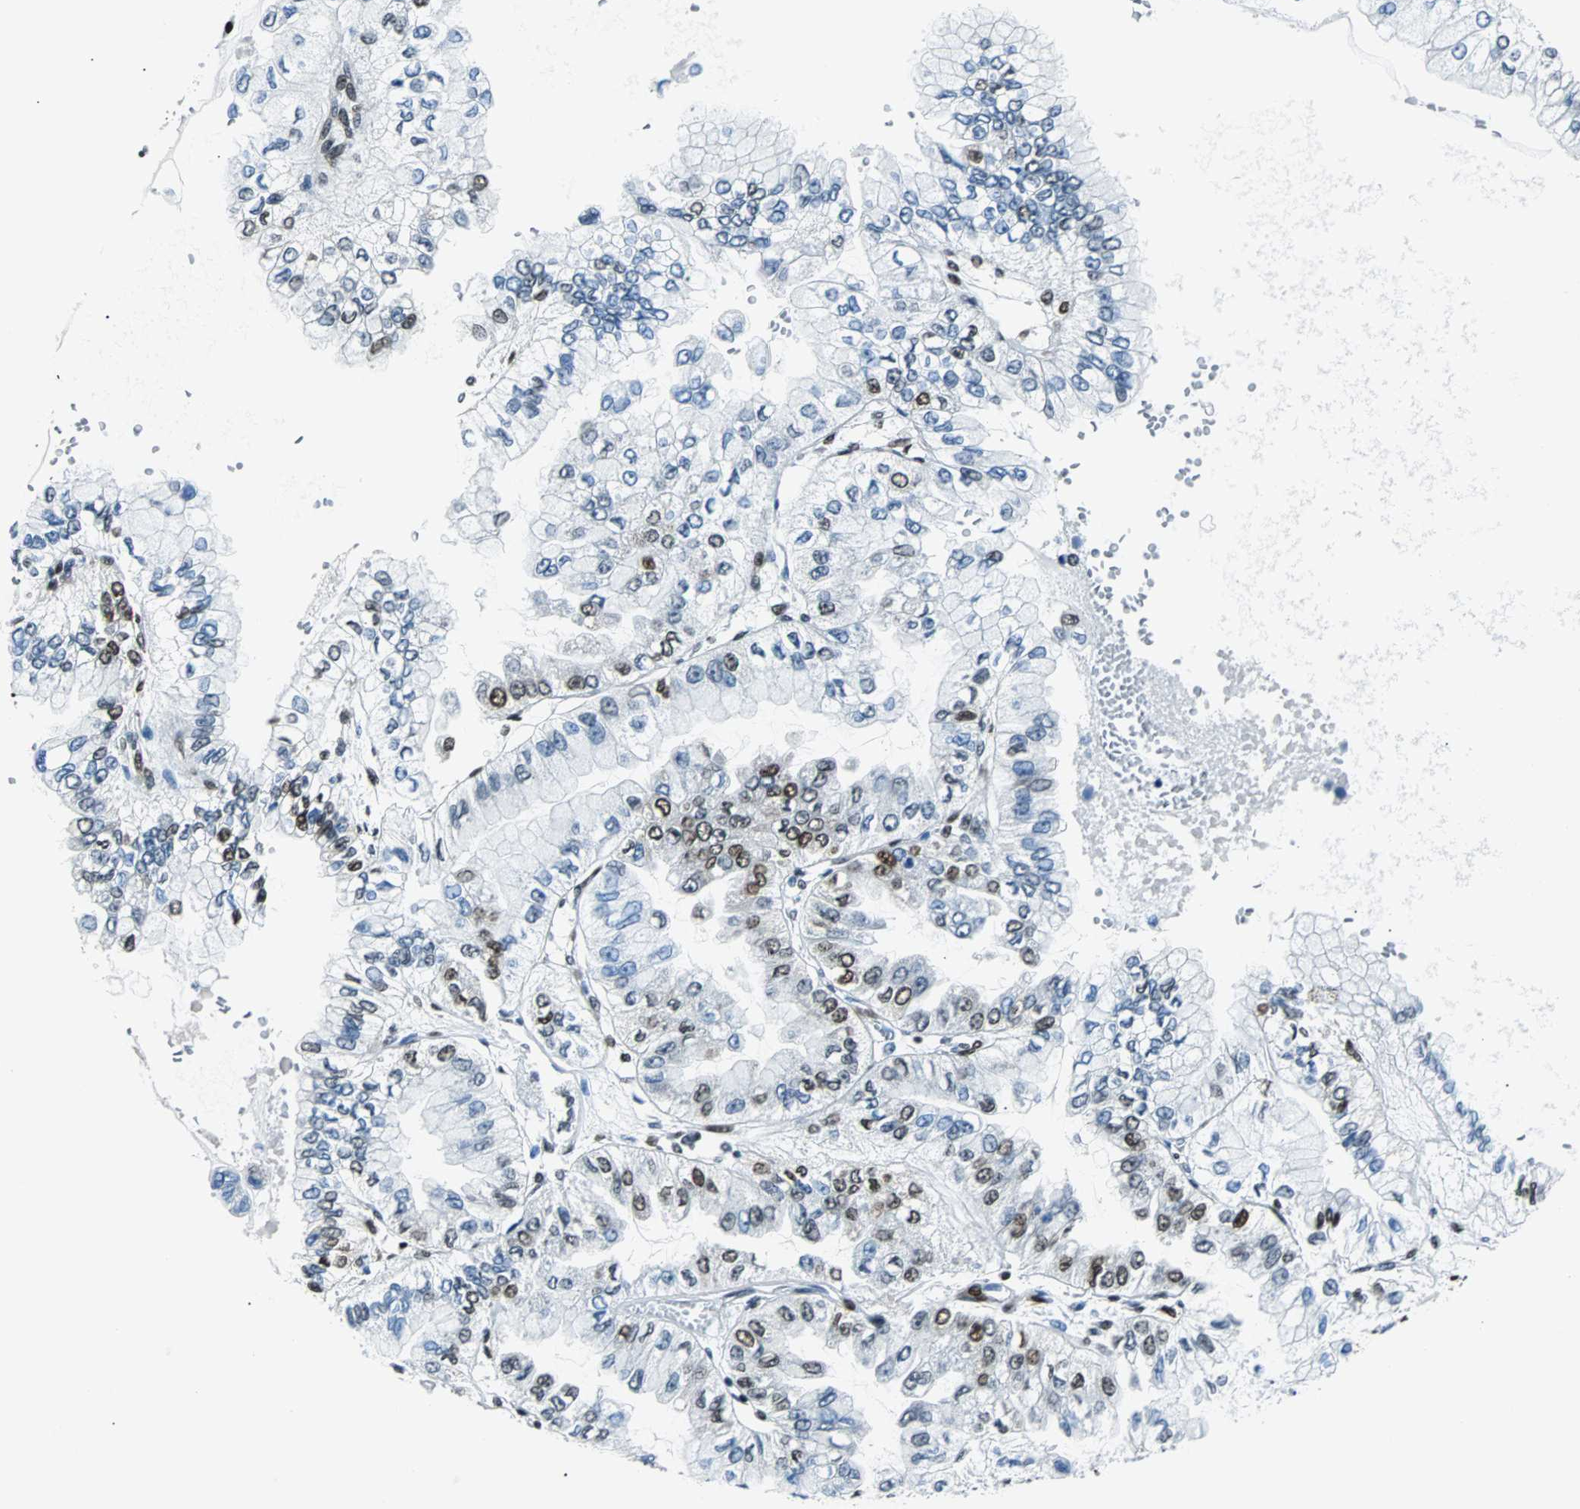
{"staining": {"intensity": "strong", "quantity": "<25%", "location": "nuclear"}, "tissue": "liver cancer", "cell_type": "Tumor cells", "image_type": "cancer", "snomed": [{"axis": "morphology", "description": "Cholangiocarcinoma"}, {"axis": "topography", "description": "Liver"}], "caption": "High-power microscopy captured an immunohistochemistry photomicrograph of liver cholangiocarcinoma, revealing strong nuclear staining in about <25% of tumor cells.", "gene": "FUBP1", "patient": {"sex": "female", "age": 79}}